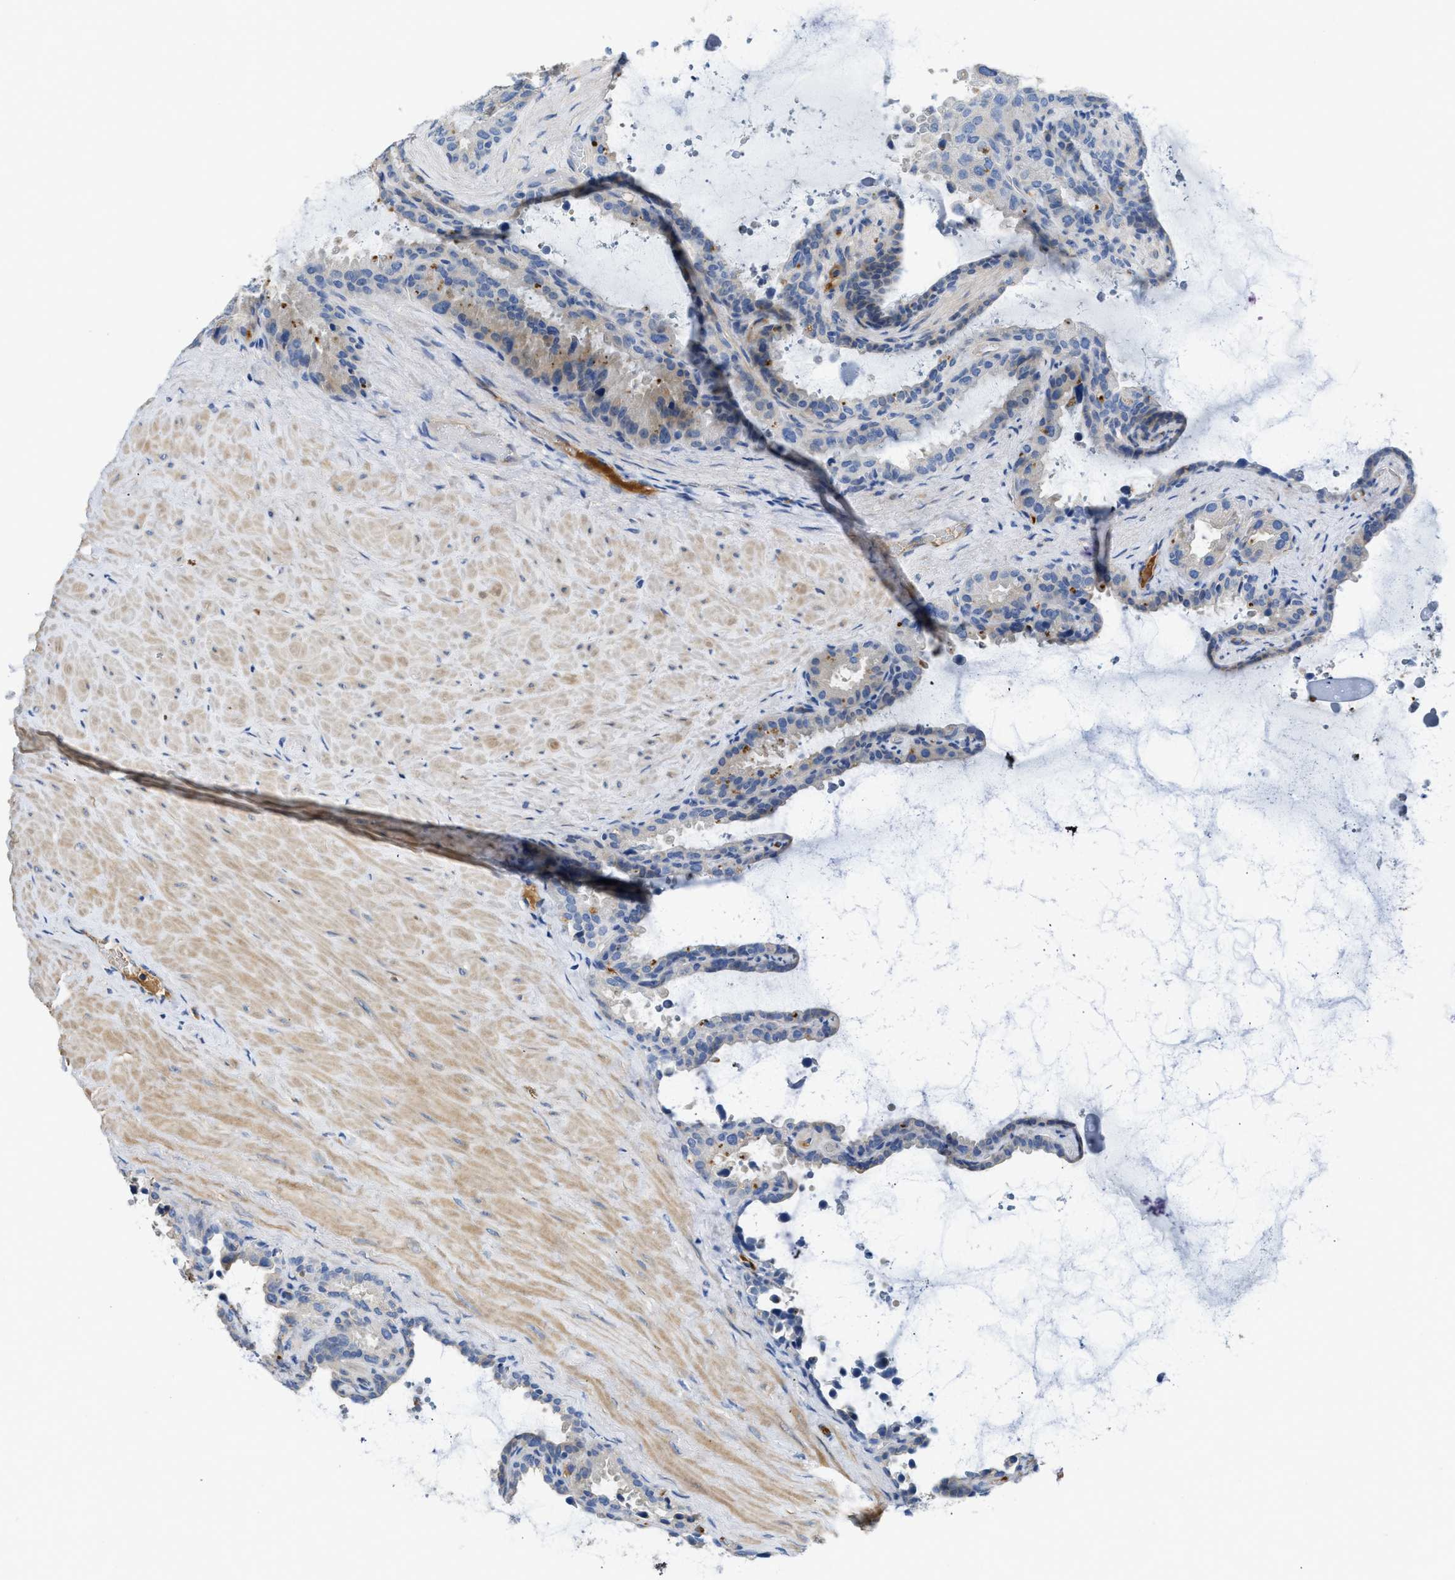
{"staining": {"intensity": "weak", "quantity": "<25%", "location": "cytoplasmic/membranous"}, "tissue": "seminal vesicle", "cell_type": "Glandular cells", "image_type": "normal", "snomed": [{"axis": "morphology", "description": "Normal tissue, NOS"}, {"axis": "topography", "description": "Seminal veicle"}], "caption": "This is an IHC photomicrograph of unremarkable human seminal vesicle. There is no expression in glandular cells.", "gene": "C1S", "patient": {"sex": "male", "age": 46}}